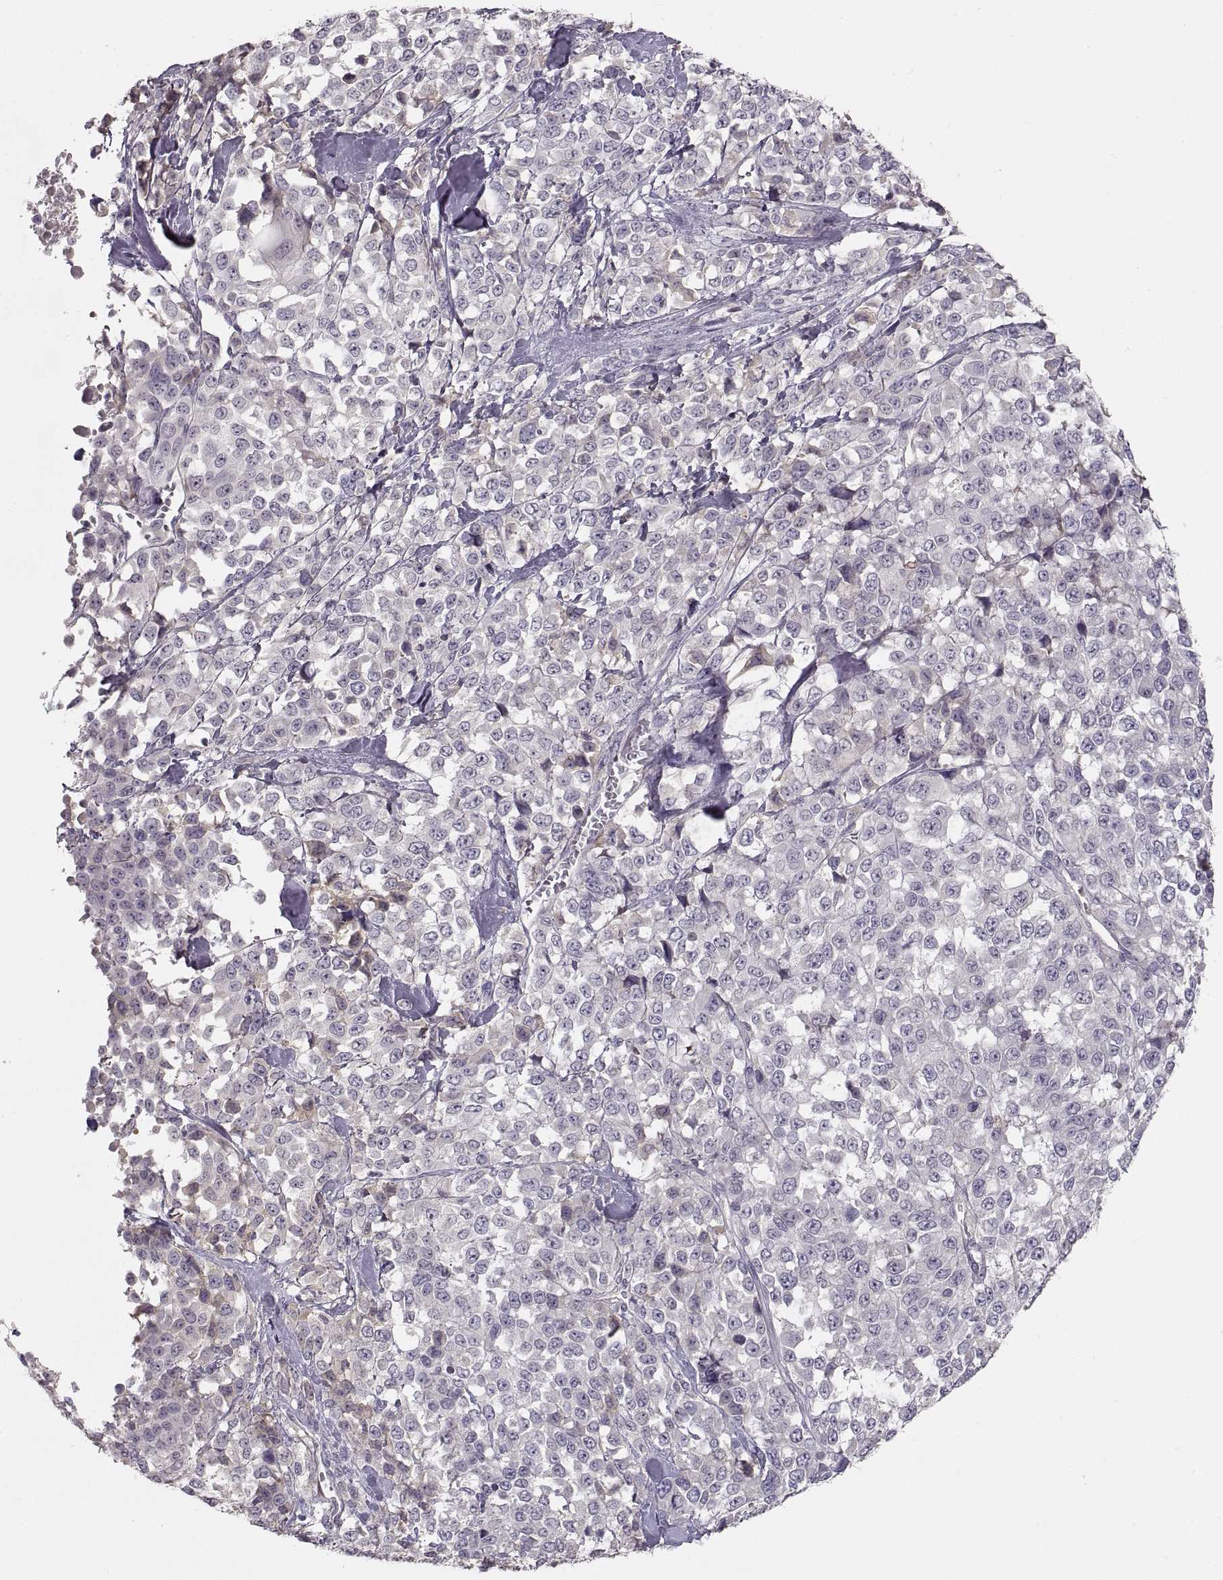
{"staining": {"intensity": "negative", "quantity": "none", "location": "none"}, "tissue": "melanoma", "cell_type": "Tumor cells", "image_type": "cancer", "snomed": [{"axis": "morphology", "description": "Malignant melanoma, Metastatic site"}, {"axis": "topography", "description": "Skin"}], "caption": "DAB (3,3'-diaminobenzidine) immunohistochemical staining of human malignant melanoma (metastatic site) demonstrates no significant staining in tumor cells. The staining was performed using DAB (3,3'-diaminobenzidine) to visualize the protein expression in brown, while the nuclei were stained in blue with hematoxylin (Magnification: 20x).", "gene": "ADAM11", "patient": {"sex": "male", "age": 84}}